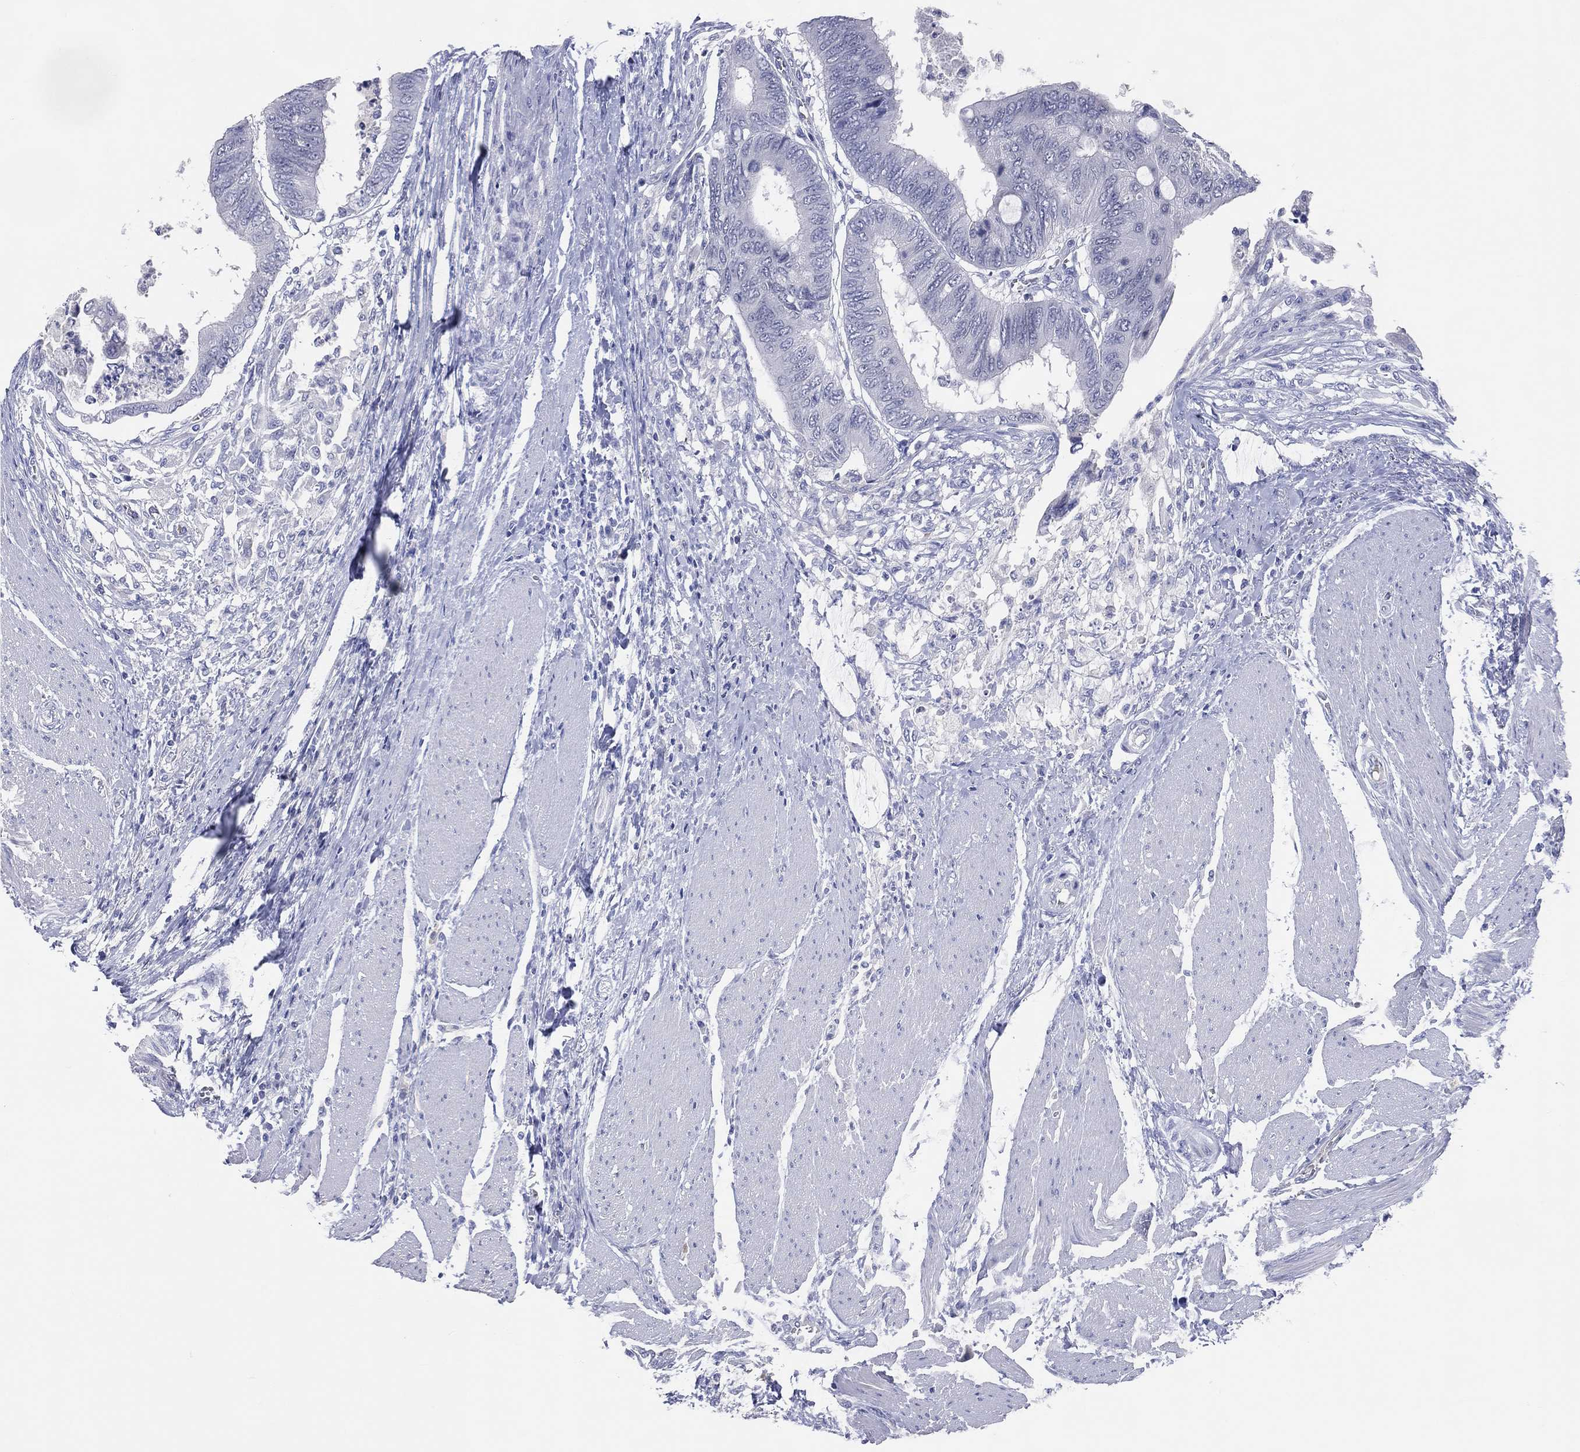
{"staining": {"intensity": "negative", "quantity": "none", "location": "none"}, "tissue": "colorectal cancer", "cell_type": "Tumor cells", "image_type": "cancer", "snomed": [{"axis": "morphology", "description": "Normal tissue, NOS"}, {"axis": "morphology", "description": "Adenocarcinoma, NOS"}, {"axis": "topography", "description": "Rectum"}, {"axis": "topography", "description": "Peripheral nerve tissue"}], "caption": "Adenocarcinoma (colorectal) stained for a protein using IHC reveals no positivity tumor cells.", "gene": "DNAH6", "patient": {"sex": "male", "age": 92}}